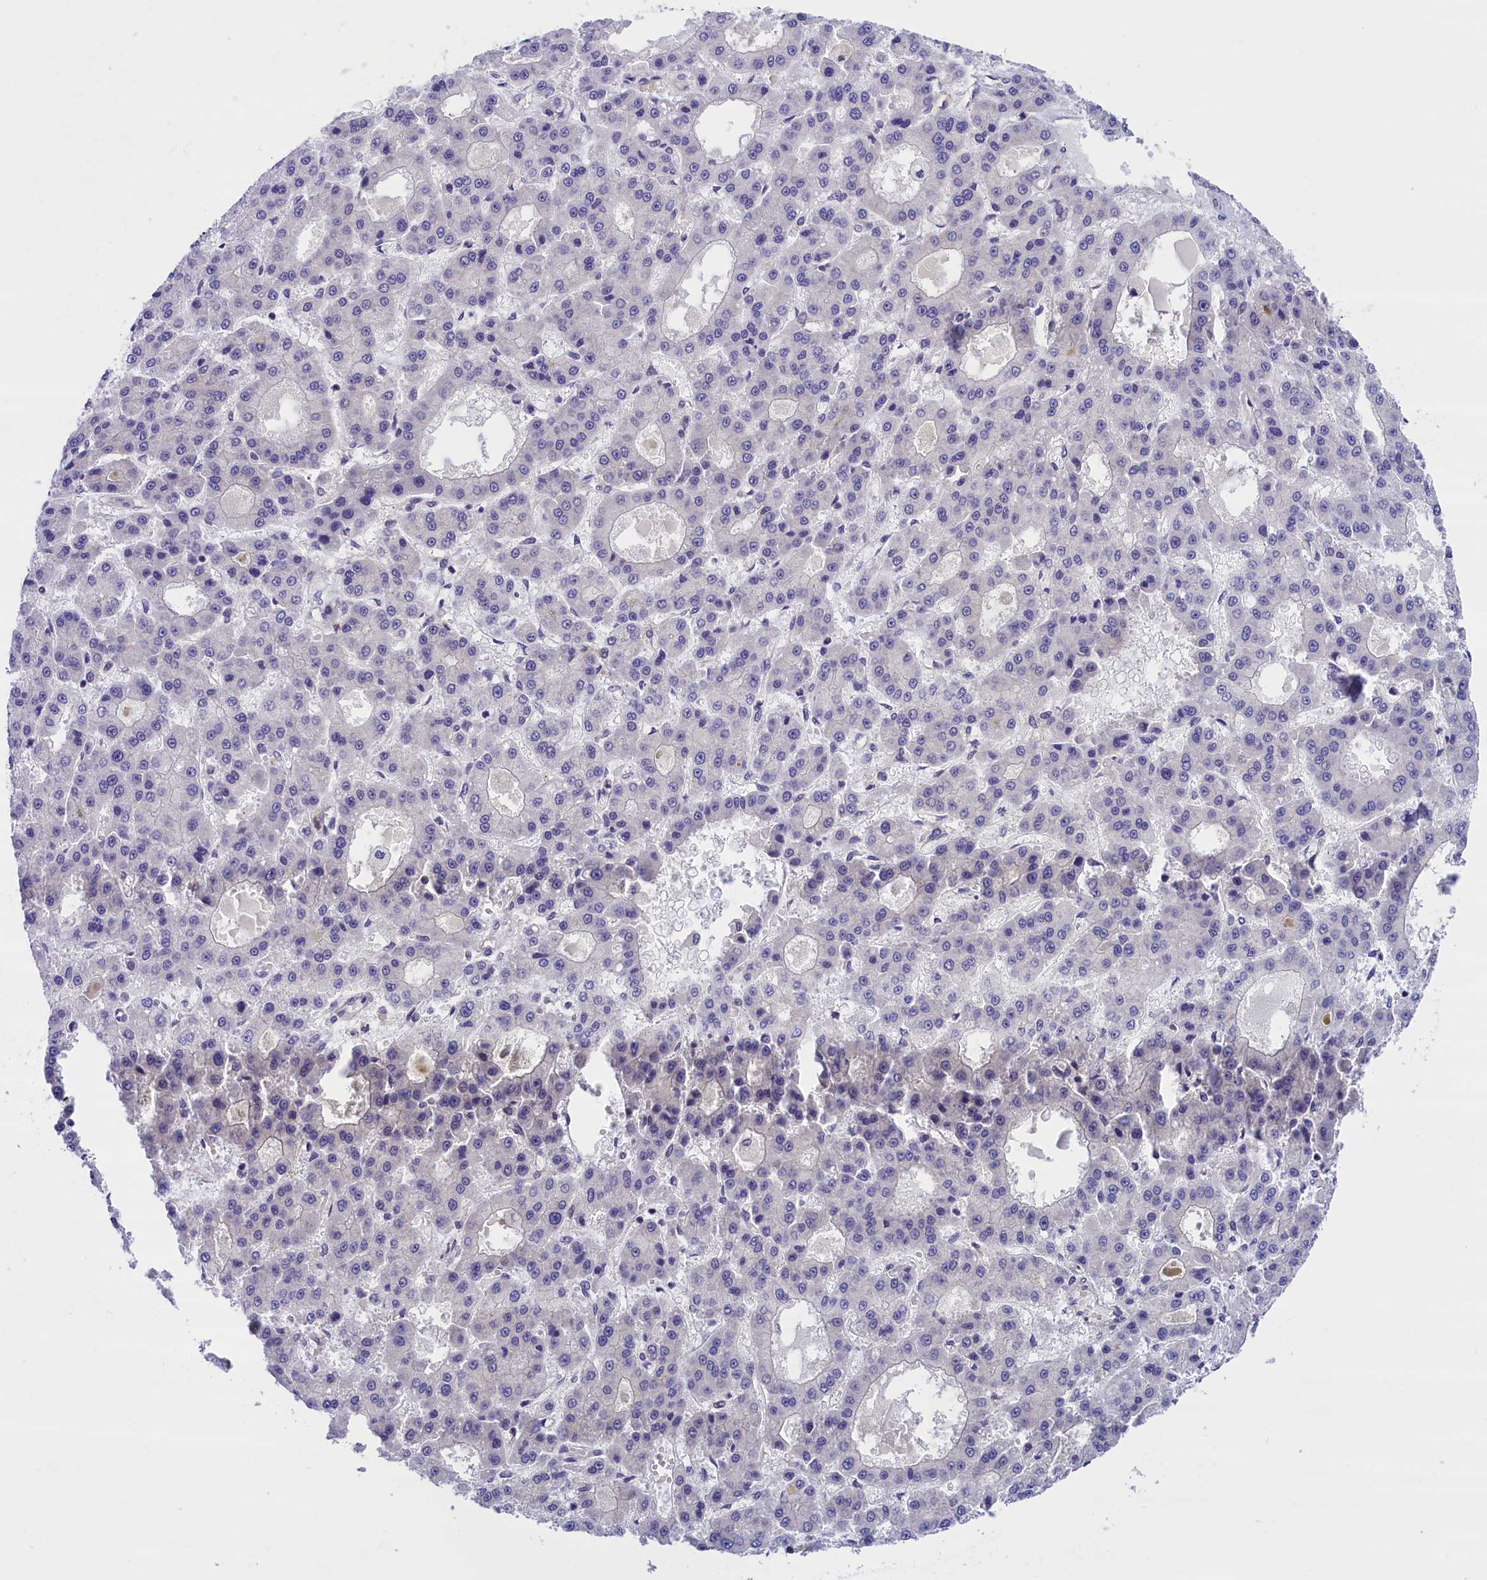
{"staining": {"intensity": "negative", "quantity": "none", "location": "none"}, "tissue": "liver cancer", "cell_type": "Tumor cells", "image_type": "cancer", "snomed": [{"axis": "morphology", "description": "Carcinoma, Hepatocellular, NOS"}, {"axis": "topography", "description": "Liver"}], "caption": "This is an IHC photomicrograph of liver hepatocellular carcinoma. There is no staining in tumor cells.", "gene": "TBCB", "patient": {"sex": "male", "age": 70}}